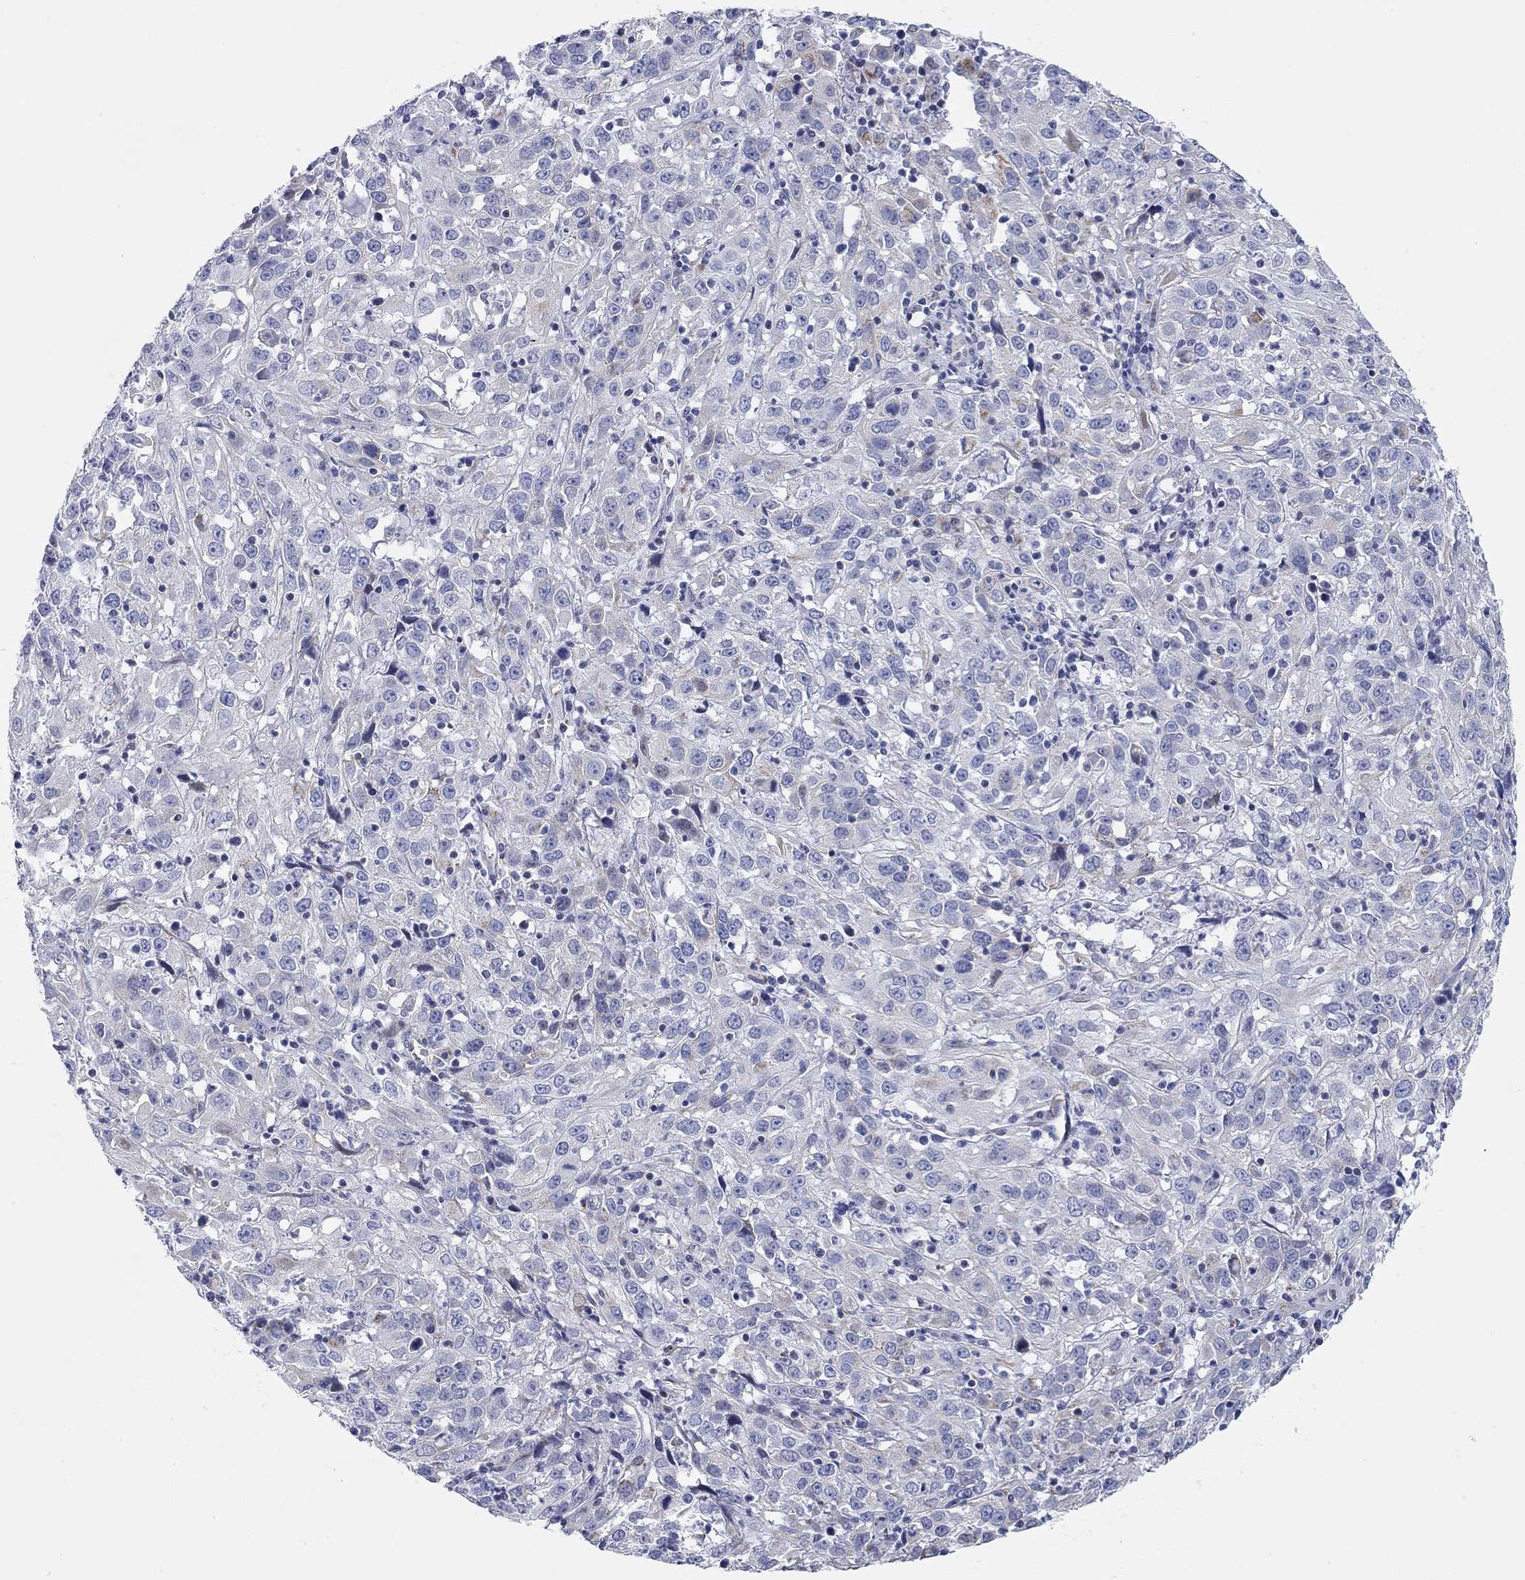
{"staining": {"intensity": "weak", "quantity": "25%-75%", "location": "cytoplasmic/membranous"}, "tissue": "cervical cancer", "cell_type": "Tumor cells", "image_type": "cancer", "snomed": [{"axis": "morphology", "description": "Squamous cell carcinoma, NOS"}, {"axis": "topography", "description": "Cervix"}], "caption": "The image demonstrates staining of cervical squamous cell carcinoma, revealing weak cytoplasmic/membranous protein staining (brown color) within tumor cells.", "gene": "CHI3L2", "patient": {"sex": "female", "age": 32}}